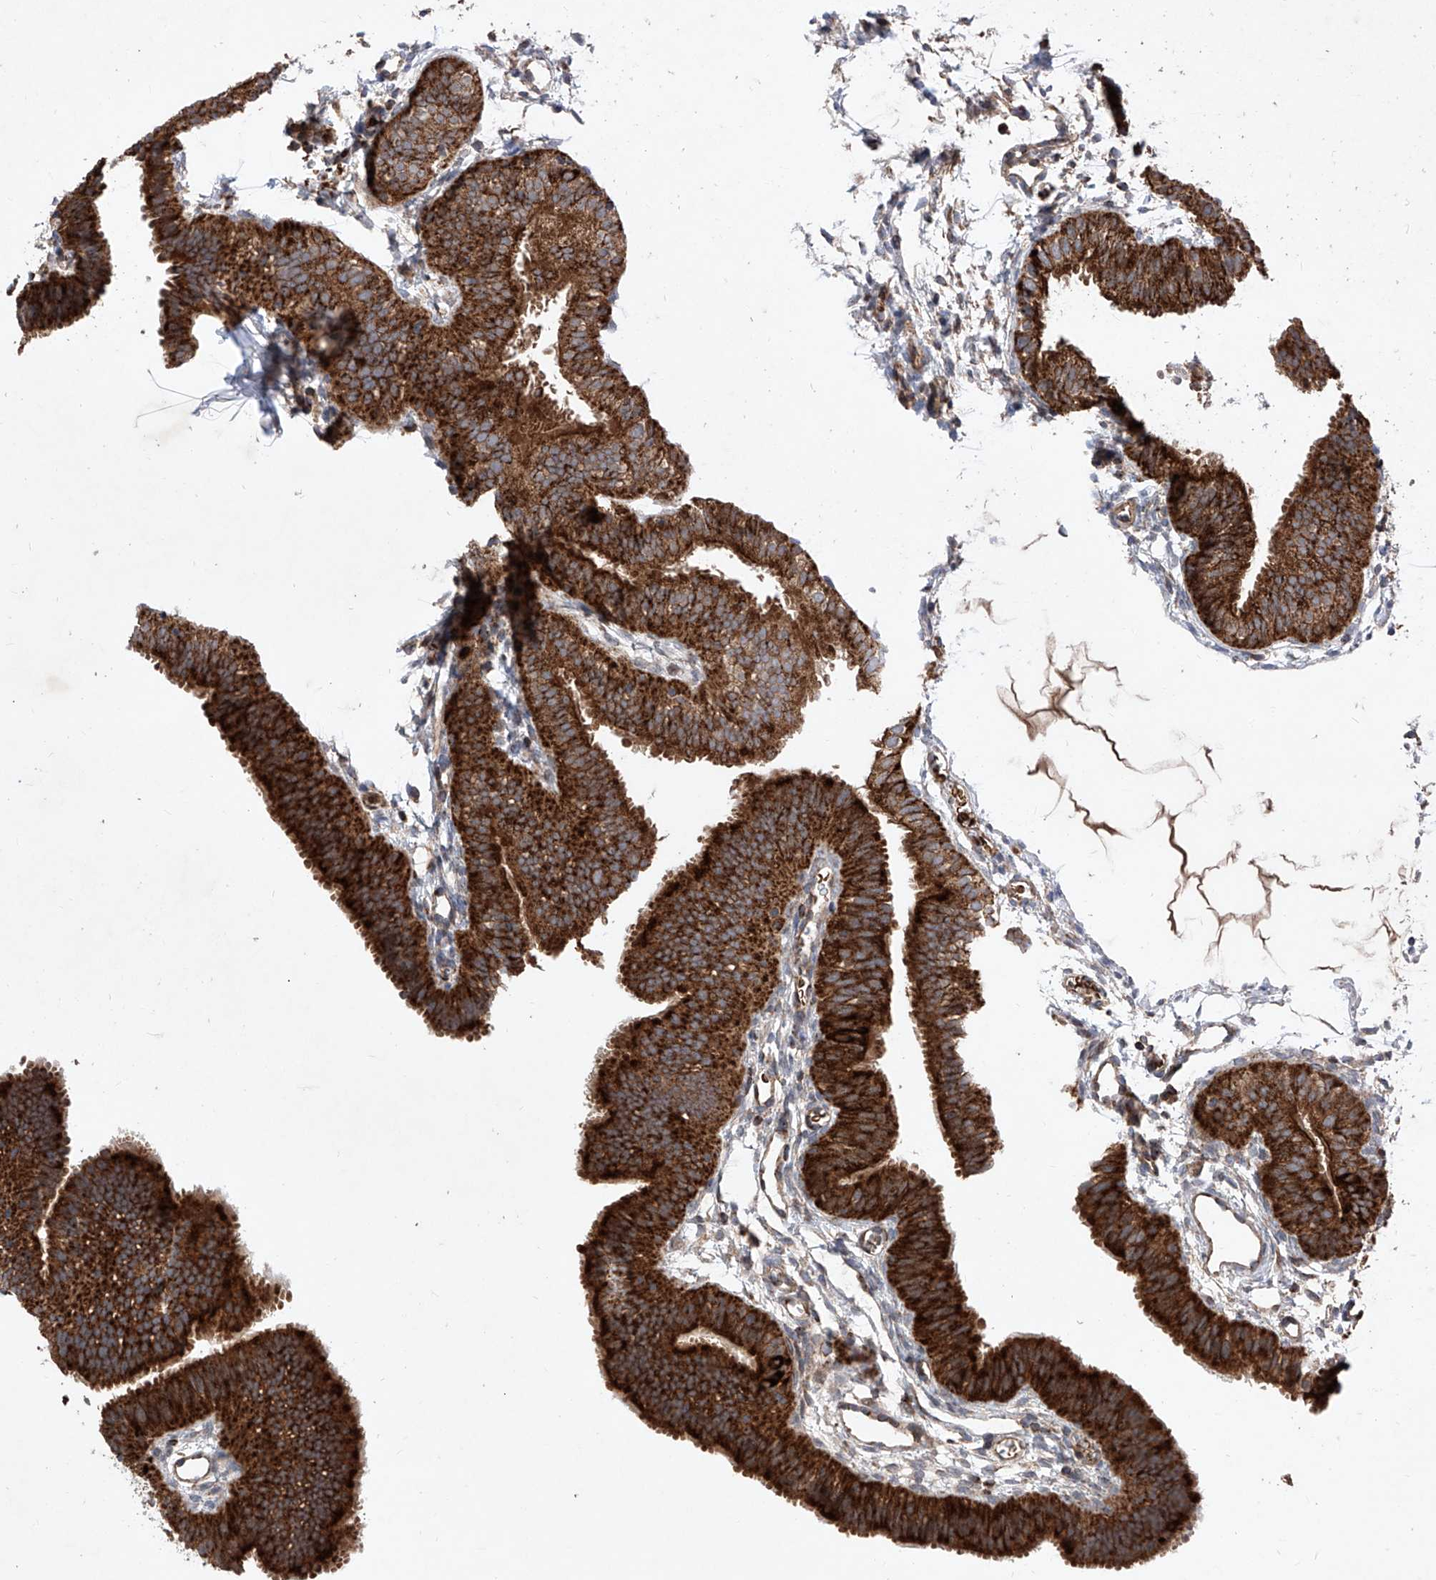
{"staining": {"intensity": "strong", "quantity": ">75%", "location": "cytoplasmic/membranous"}, "tissue": "fallopian tube", "cell_type": "Glandular cells", "image_type": "normal", "snomed": [{"axis": "morphology", "description": "Normal tissue, NOS"}, {"axis": "topography", "description": "Fallopian tube"}], "caption": "Protein staining reveals strong cytoplasmic/membranous staining in about >75% of glandular cells in normal fallopian tube. (DAB IHC with brightfield microscopy, high magnification).", "gene": "SEMA6A", "patient": {"sex": "female", "age": 35}}